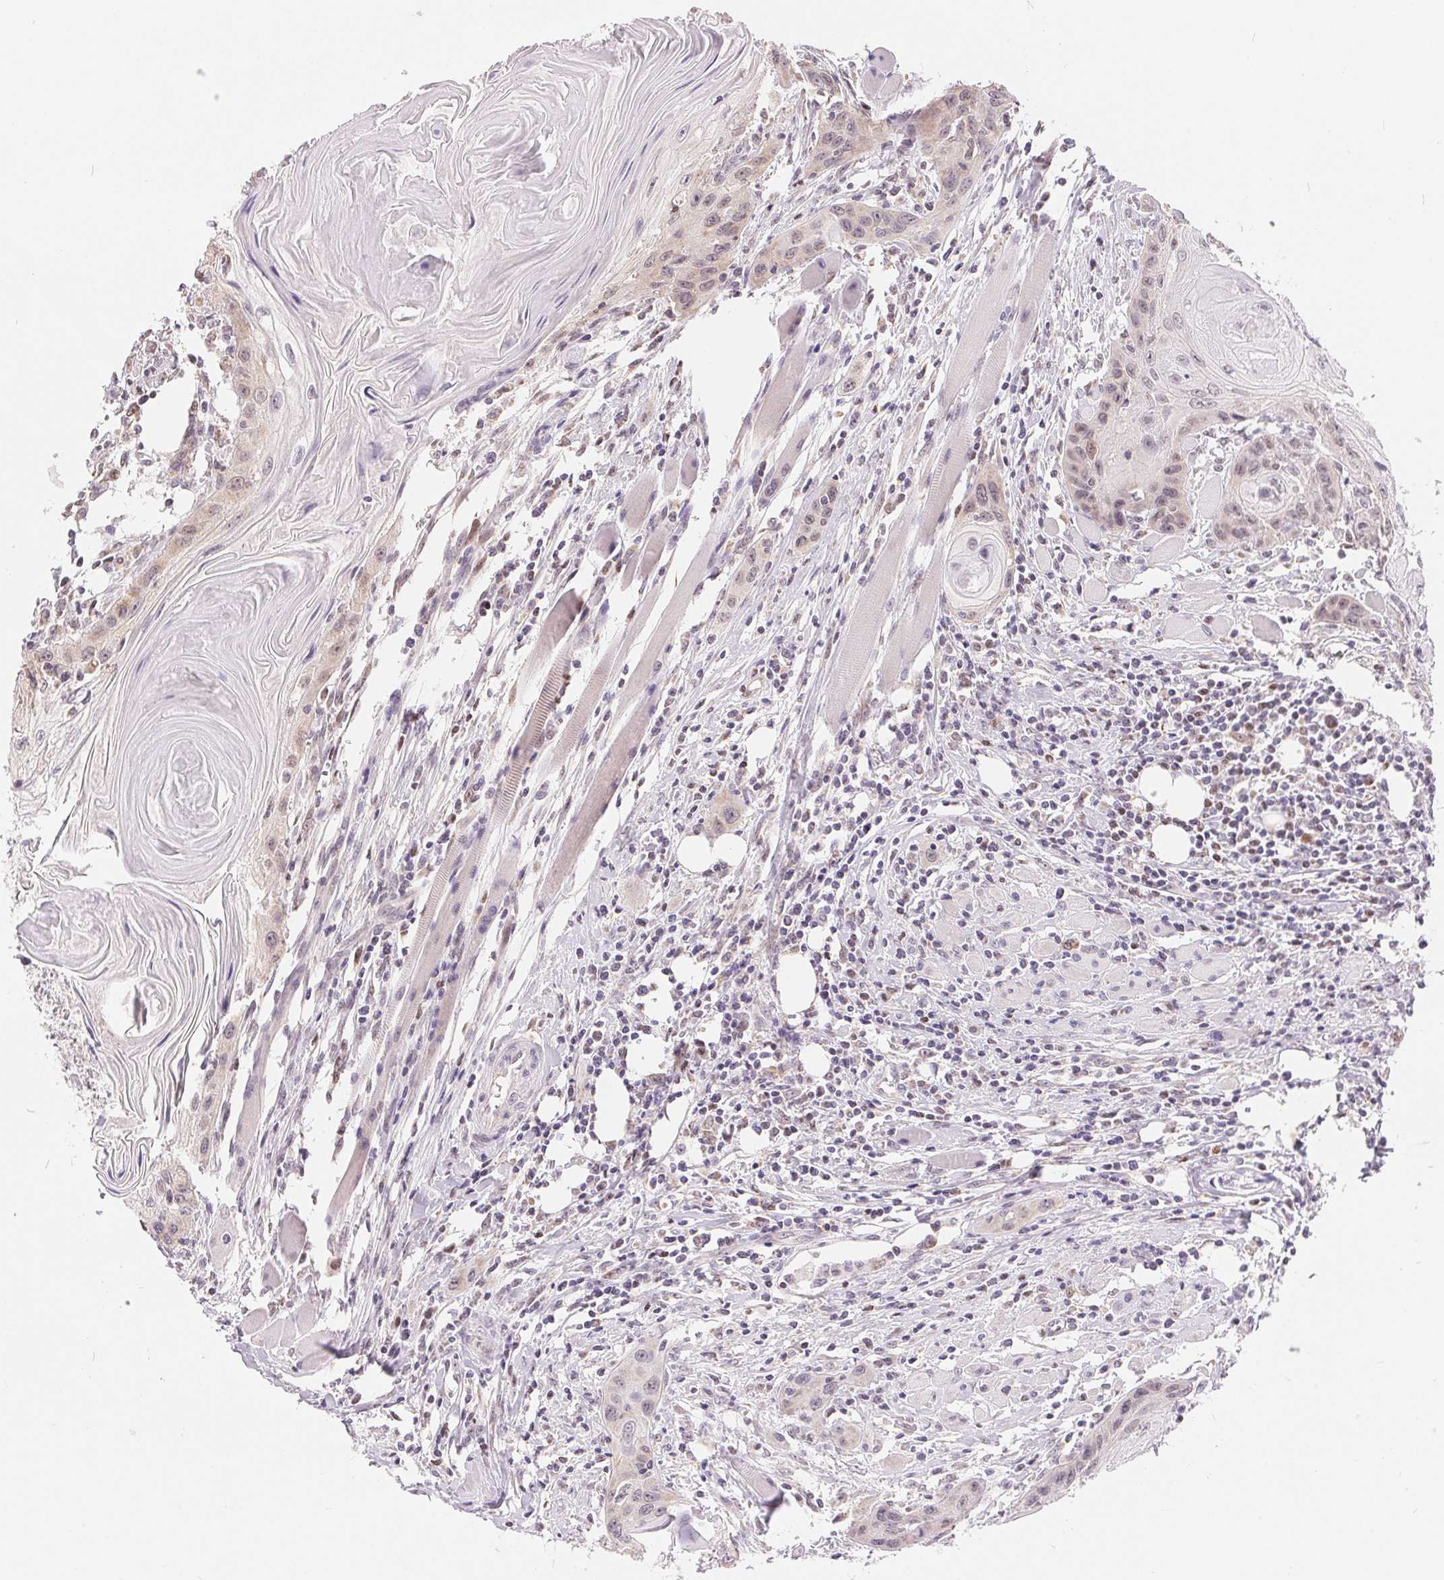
{"staining": {"intensity": "weak", "quantity": "<25%", "location": "cytoplasmic/membranous"}, "tissue": "head and neck cancer", "cell_type": "Tumor cells", "image_type": "cancer", "snomed": [{"axis": "morphology", "description": "Squamous cell carcinoma, NOS"}, {"axis": "topography", "description": "Oral tissue"}, {"axis": "topography", "description": "Head-Neck"}], "caption": "This is an IHC photomicrograph of human head and neck cancer (squamous cell carcinoma). There is no positivity in tumor cells.", "gene": "POU2F2", "patient": {"sex": "male", "age": 58}}